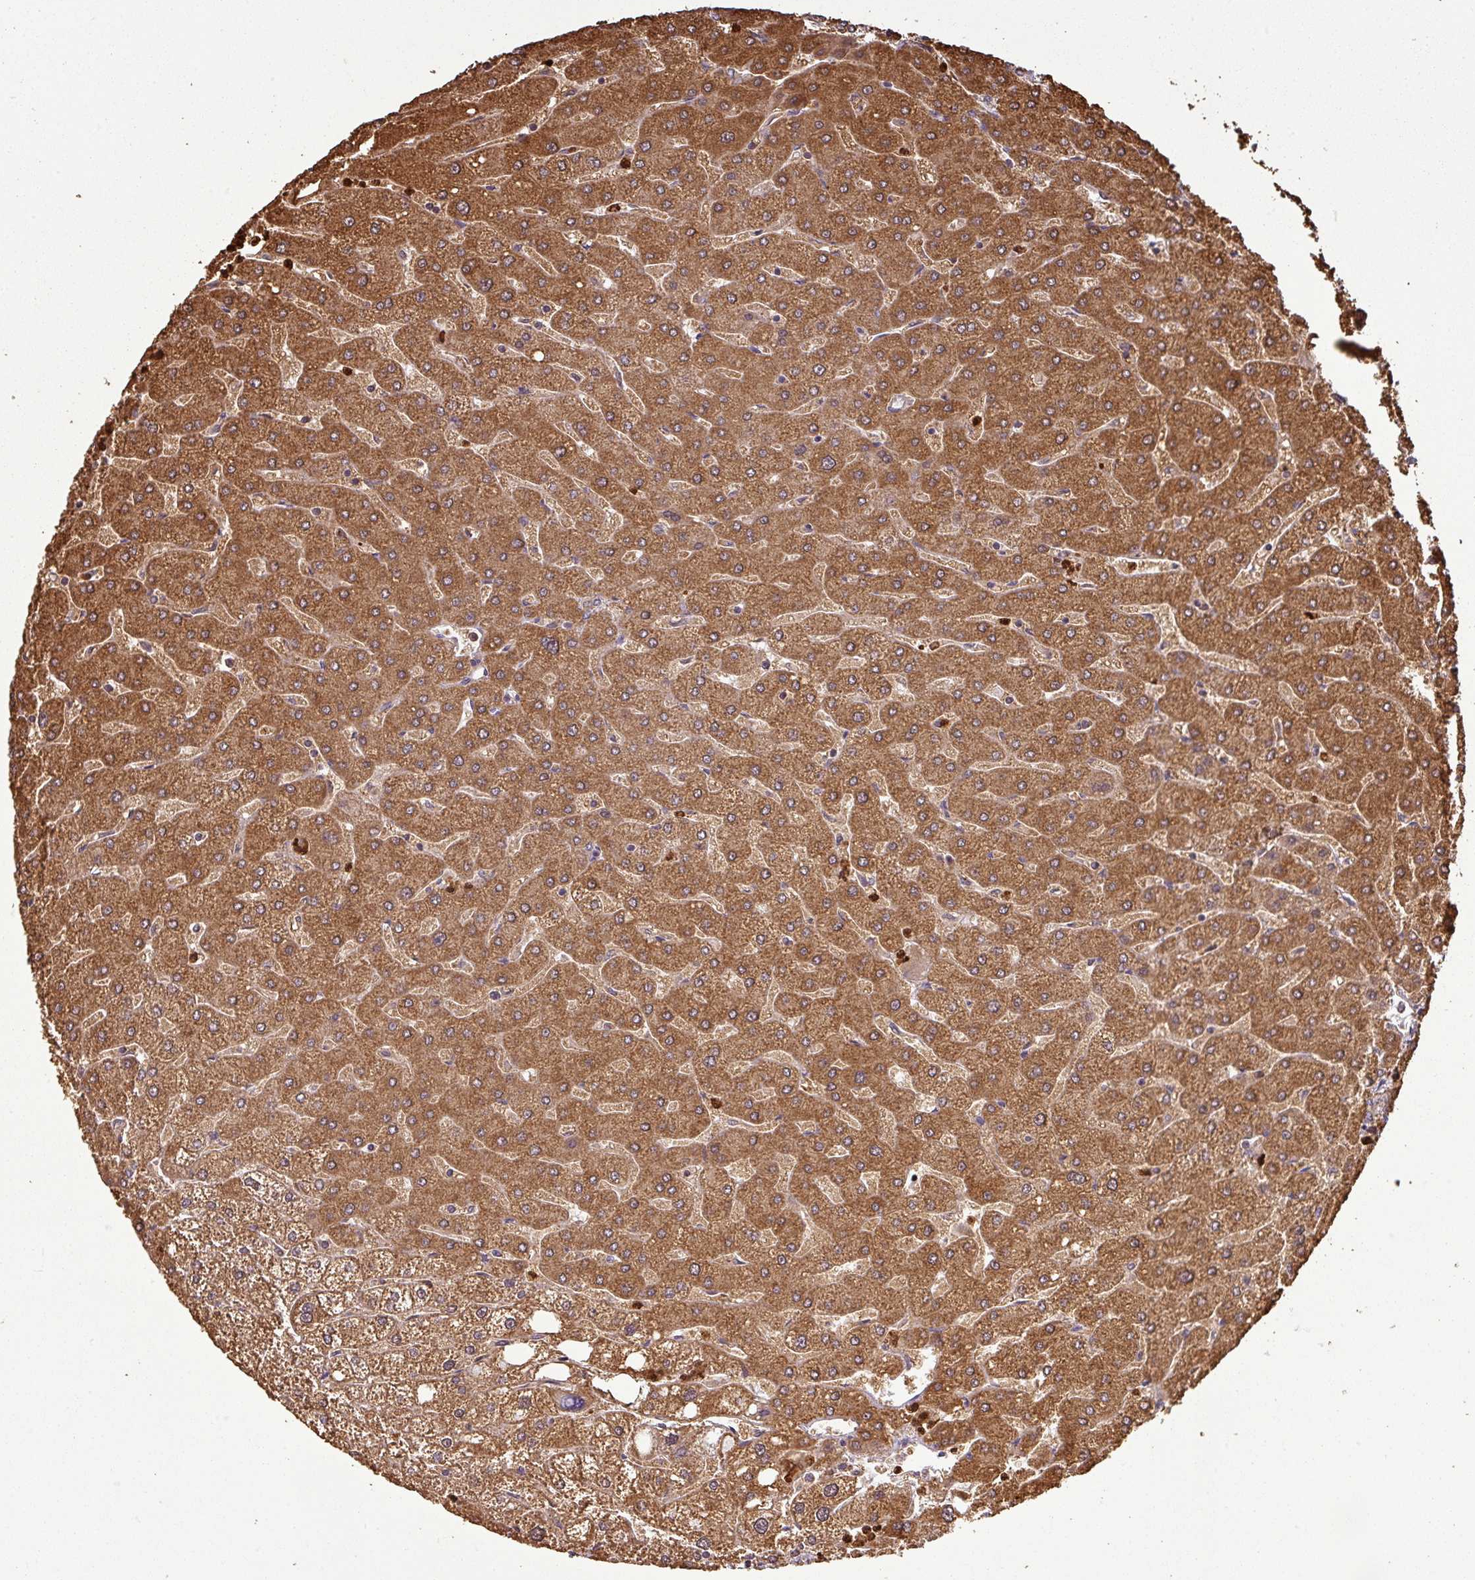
{"staining": {"intensity": "moderate", "quantity": ">75%", "location": "cytoplasmic/membranous"}, "tissue": "liver", "cell_type": "Cholangiocytes", "image_type": "normal", "snomed": [{"axis": "morphology", "description": "Normal tissue, NOS"}, {"axis": "topography", "description": "Liver"}], "caption": "The micrograph exhibits immunohistochemical staining of normal liver. There is moderate cytoplasmic/membranous positivity is present in about >75% of cholangiocytes.", "gene": "PLEKHM1", "patient": {"sex": "male", "age": 67}}